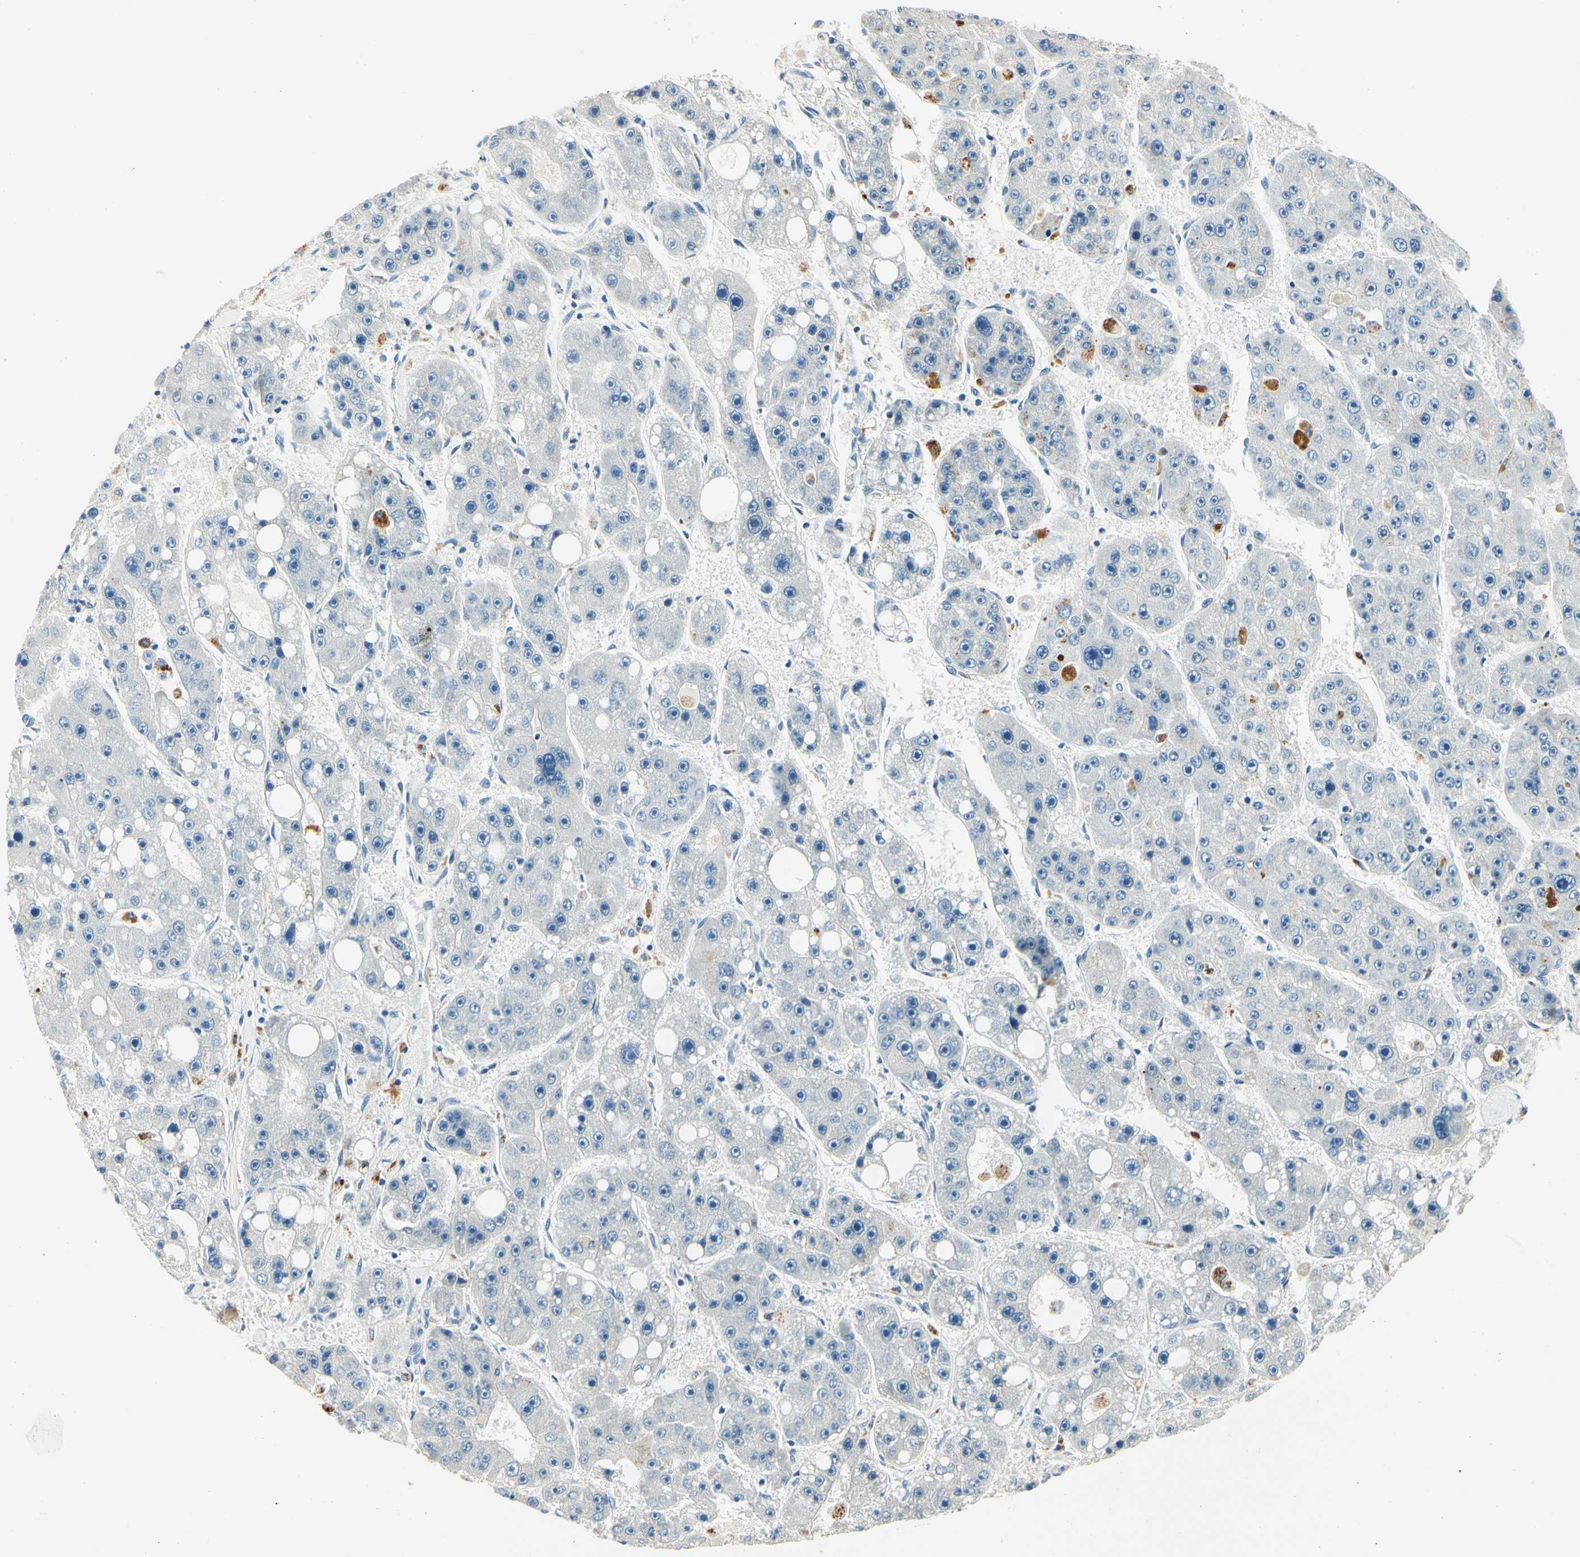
{"staining": {"intensity": "negative", "quantity": "none", "location": "none"}, "tissue": "liver cancer", "cell_type": "Tumor cells", "image_type": "cancer", "snomed": [{"axis": "morphology", "description": "Carcinoma, Hepatocellular, NOS"}, {"axis": "topography", "description": "Liver"}], "caption": "A high-resolution micrograph shows IHC staining of liver cancer, which displays no significant staining in tumor cells.", "gene": "TGFBR3", "patient": {"sex": "female", "age": 61}}